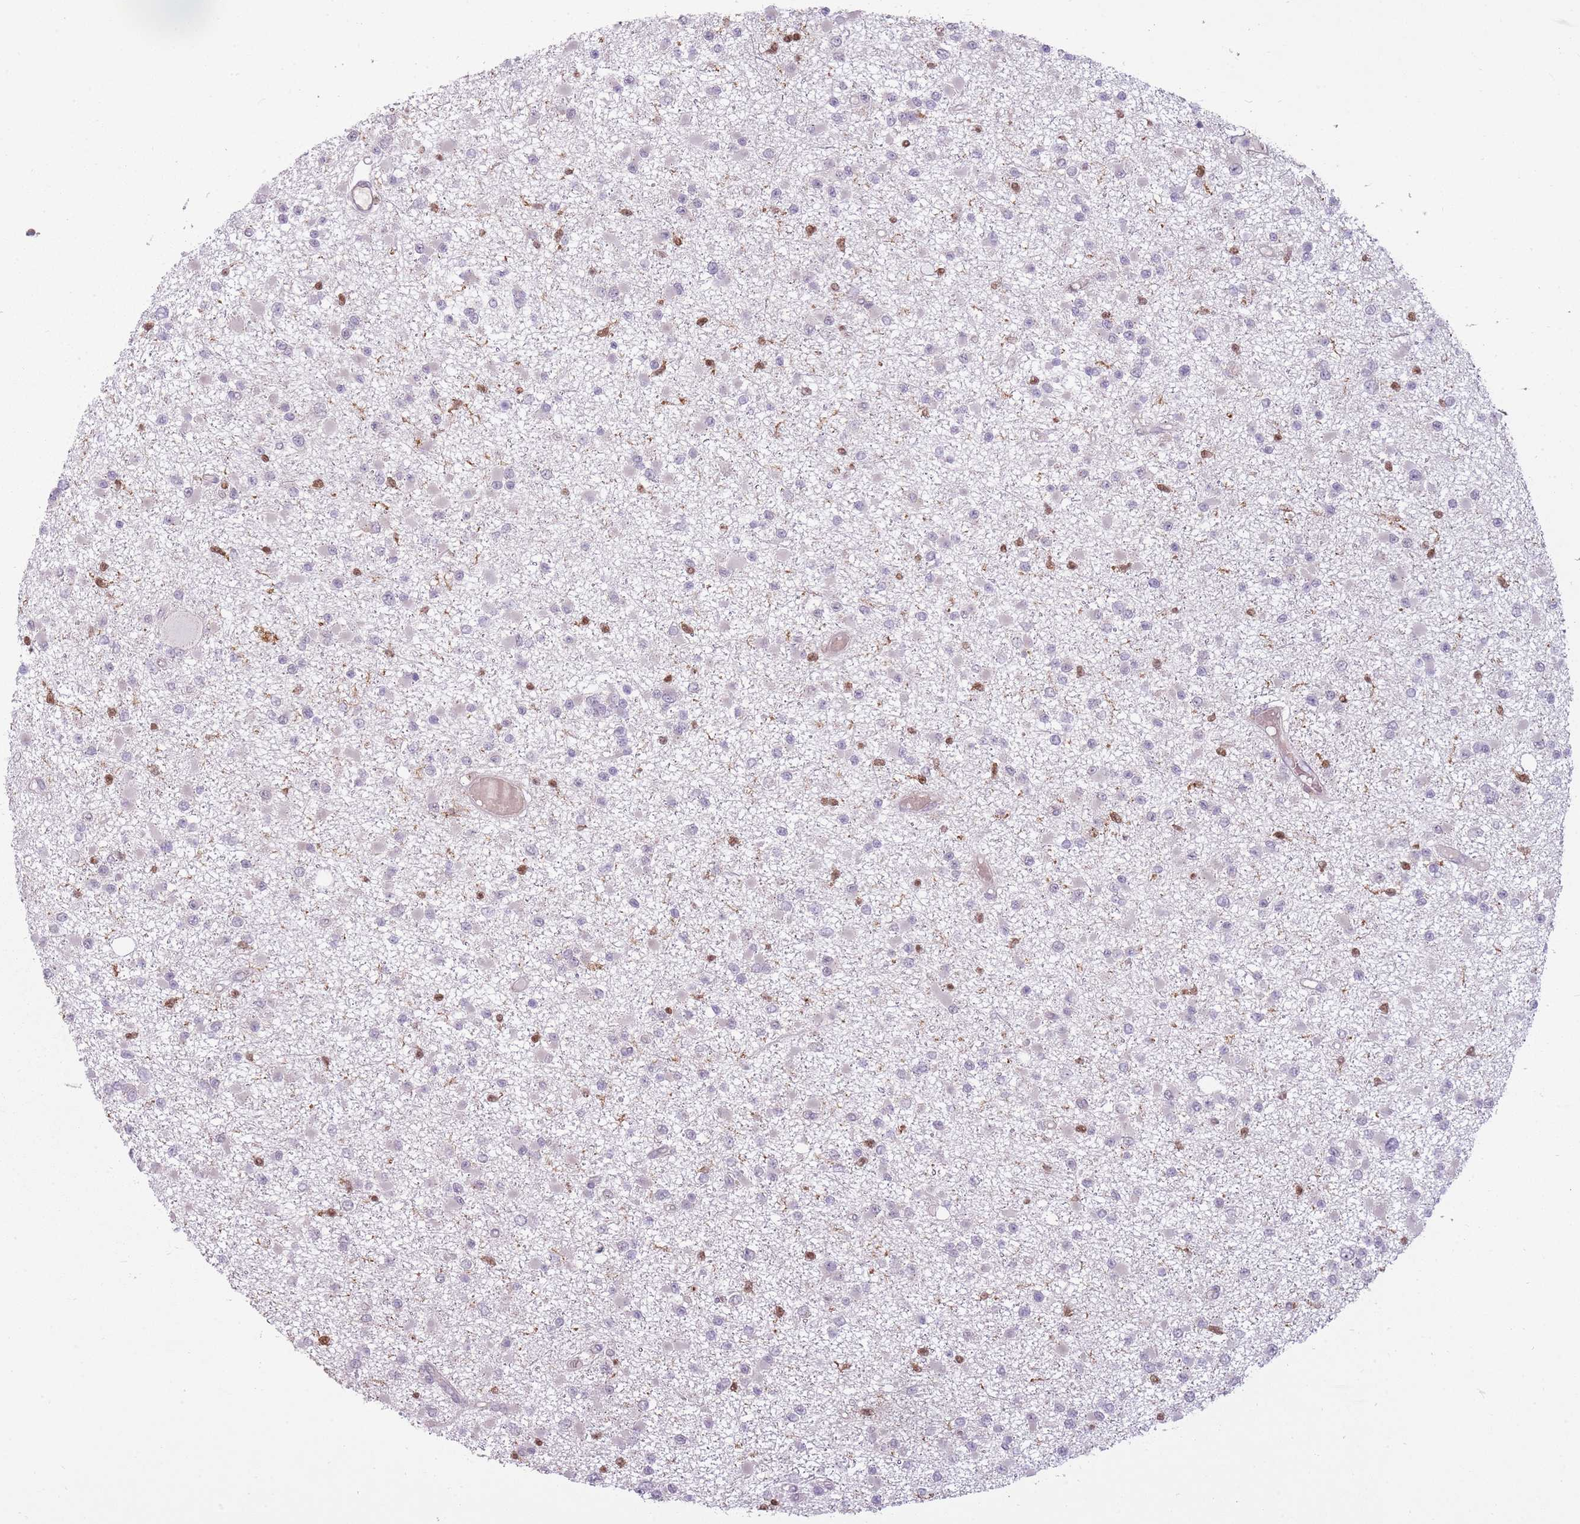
{"staining": {"intensity": "negative", "quantity": "none", "location": "none"}, "tissue": "glioma", "cell_type": "Tumor cells", "image_type": "cancer", "snomed": [{"axis": "morphology", "description": "Glioma, malignant, Low grade"}, {"axis": "topography", "description": "Brain"}], "caption": "Glioma stained for a protein using immunohistochemistry exhibits no staining tumor cells.", "gene": "LGALS9", "patient": {"sex": "female", "age": 22}}